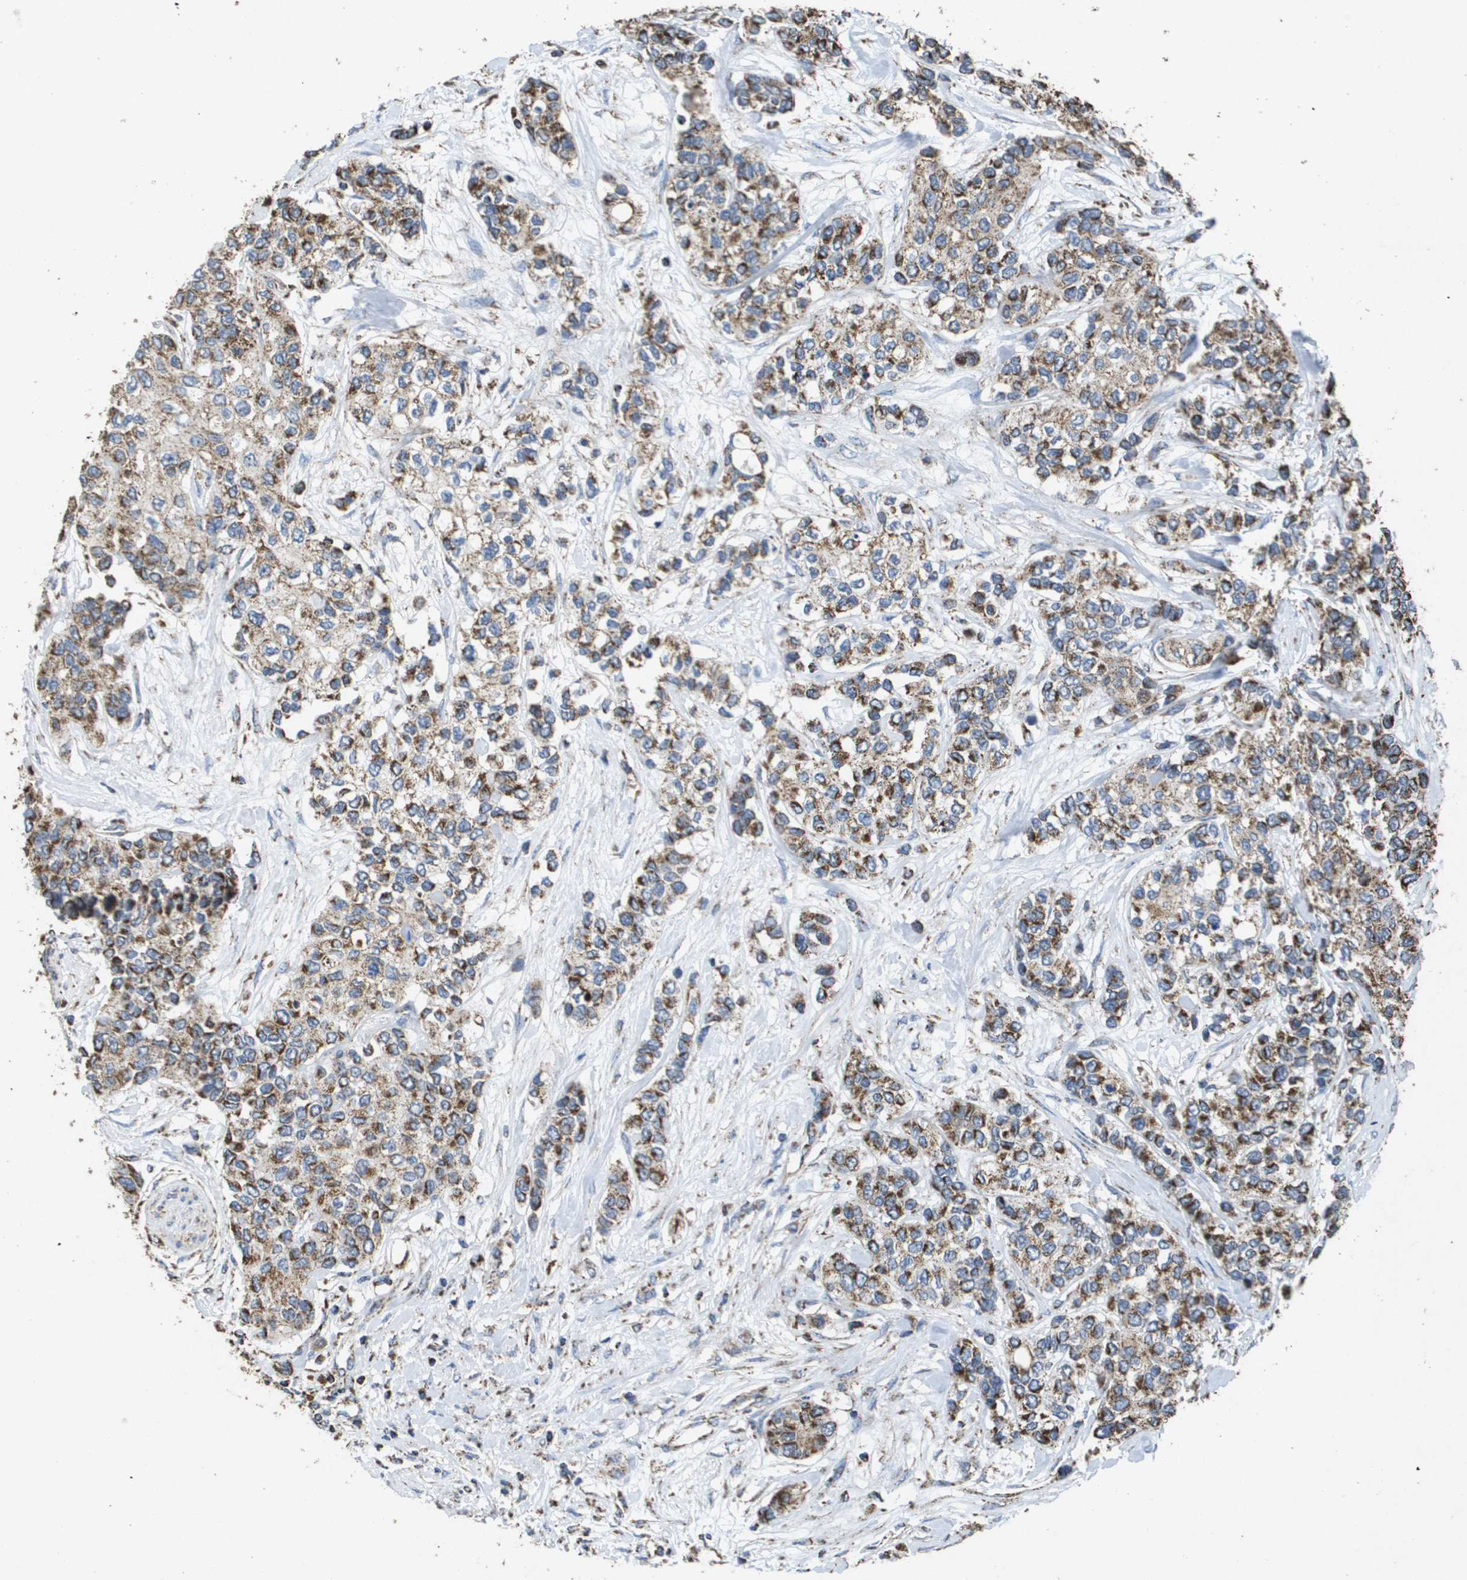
{"staining": {"intensity": "moderate", "quantity": ">75%", "location": "cytoplasmic/membranous"}, "tissue": "urothelial cancer", "cell_type": "Tumor cells", "image_type": "cancer", "snomed": [{"axis": "morphology", "description": "Urothelial carcinoma, High grade"}, {"axis": "topography", "description": "Urinary bladder"}], "caption": "Immunohistochemical staining of urothelial cancer demonstrates moderate cytoplasmic/membranous protein staining in about >75% of tumor cells.", "gene": "HSPE1", "patient": {"sex": "female", "age": 56}}